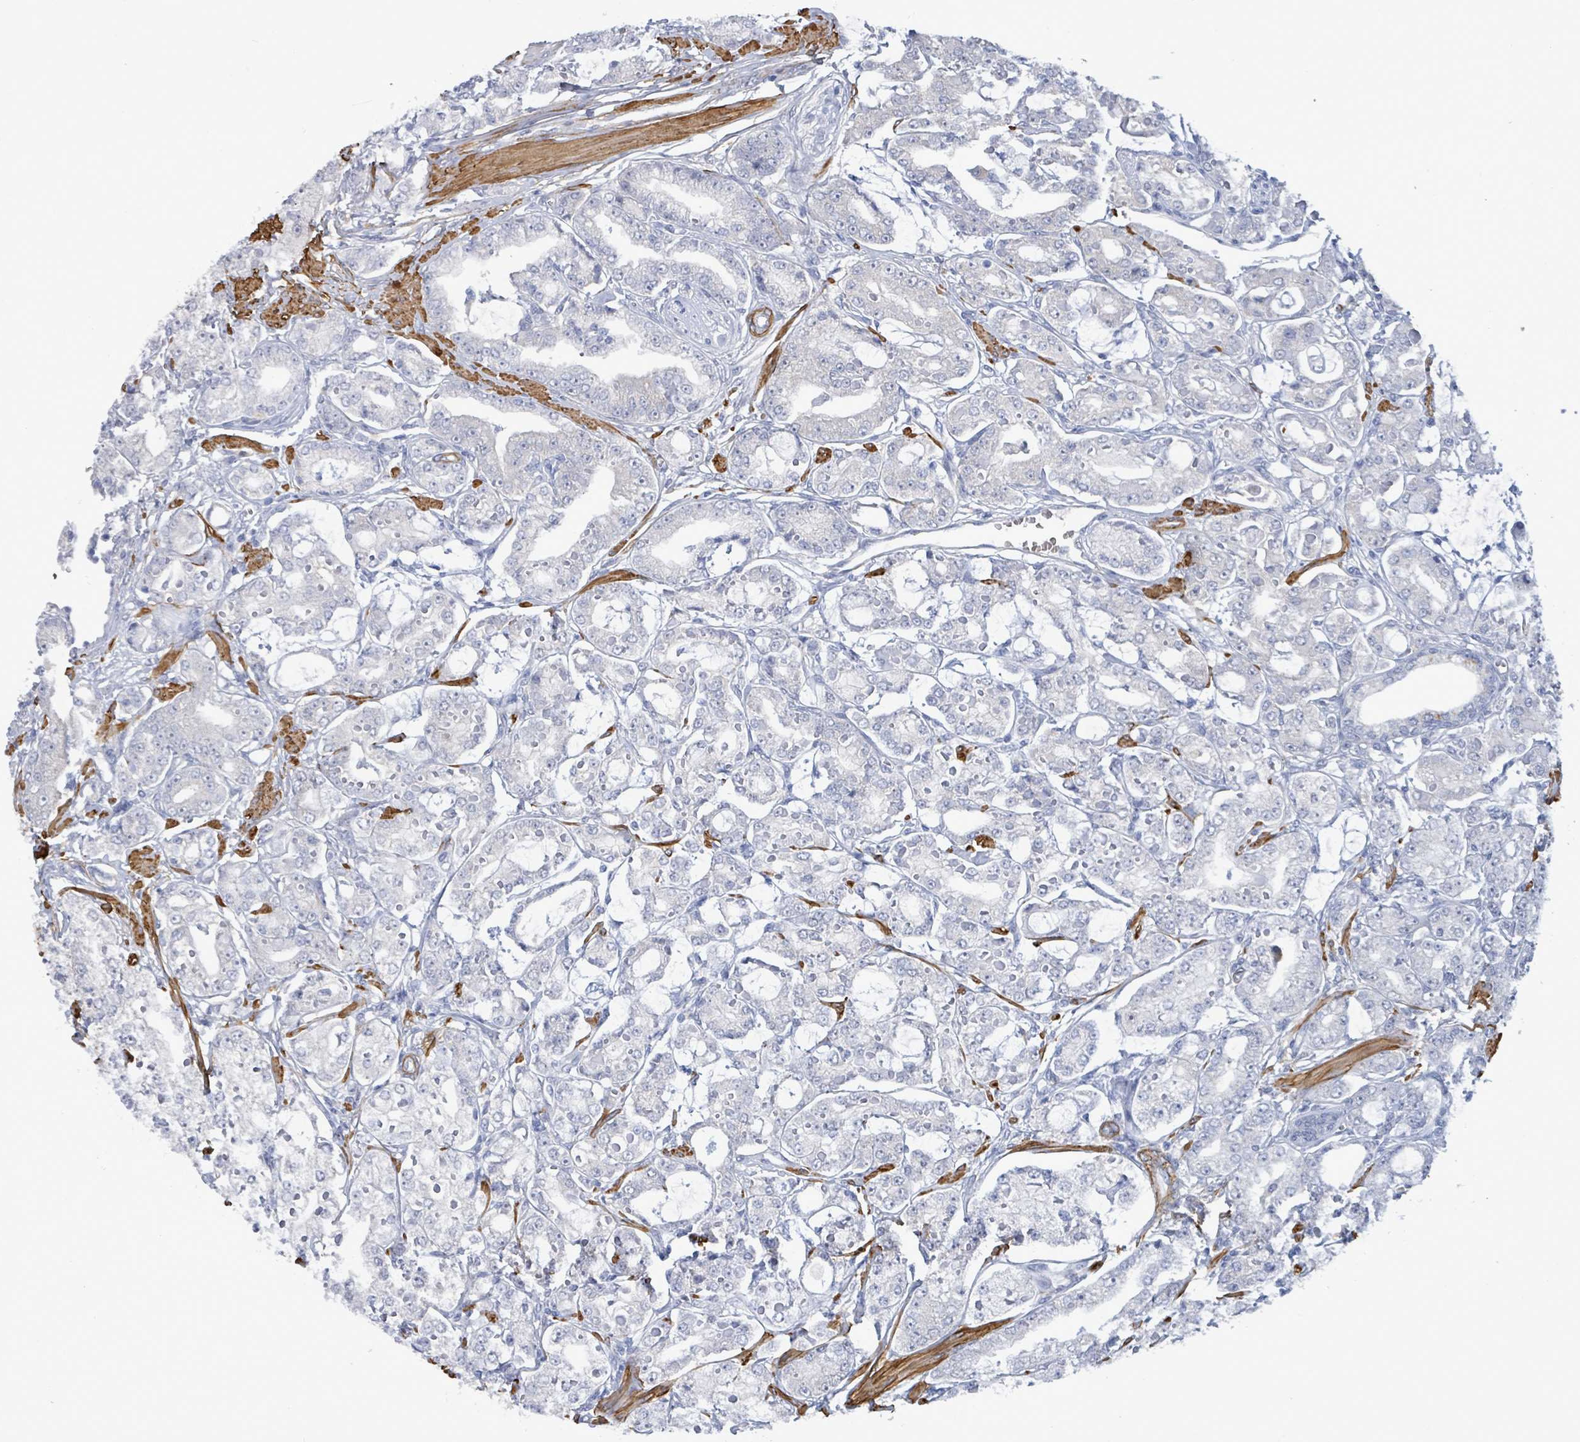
{"staining": {"intensity": "negative", "quantity": "none", "location": "none"}, "tissue": "prostate cancer", "cell_type": "Tumor cells", "image_type": "cancer", "snomed": [{"axis": "morphology", "description": "Adenocarcinoma, High grade"}, {"axis": "topography", "description": "Prostate"}], "caption": "Immunohistochemical staining of prostate cancer (adenocarcinoma (high-grade)) displays no significant expression in tumor cells.", "gene": "DMRTC1B", "patient": {"sex": "male", "age": 71}}